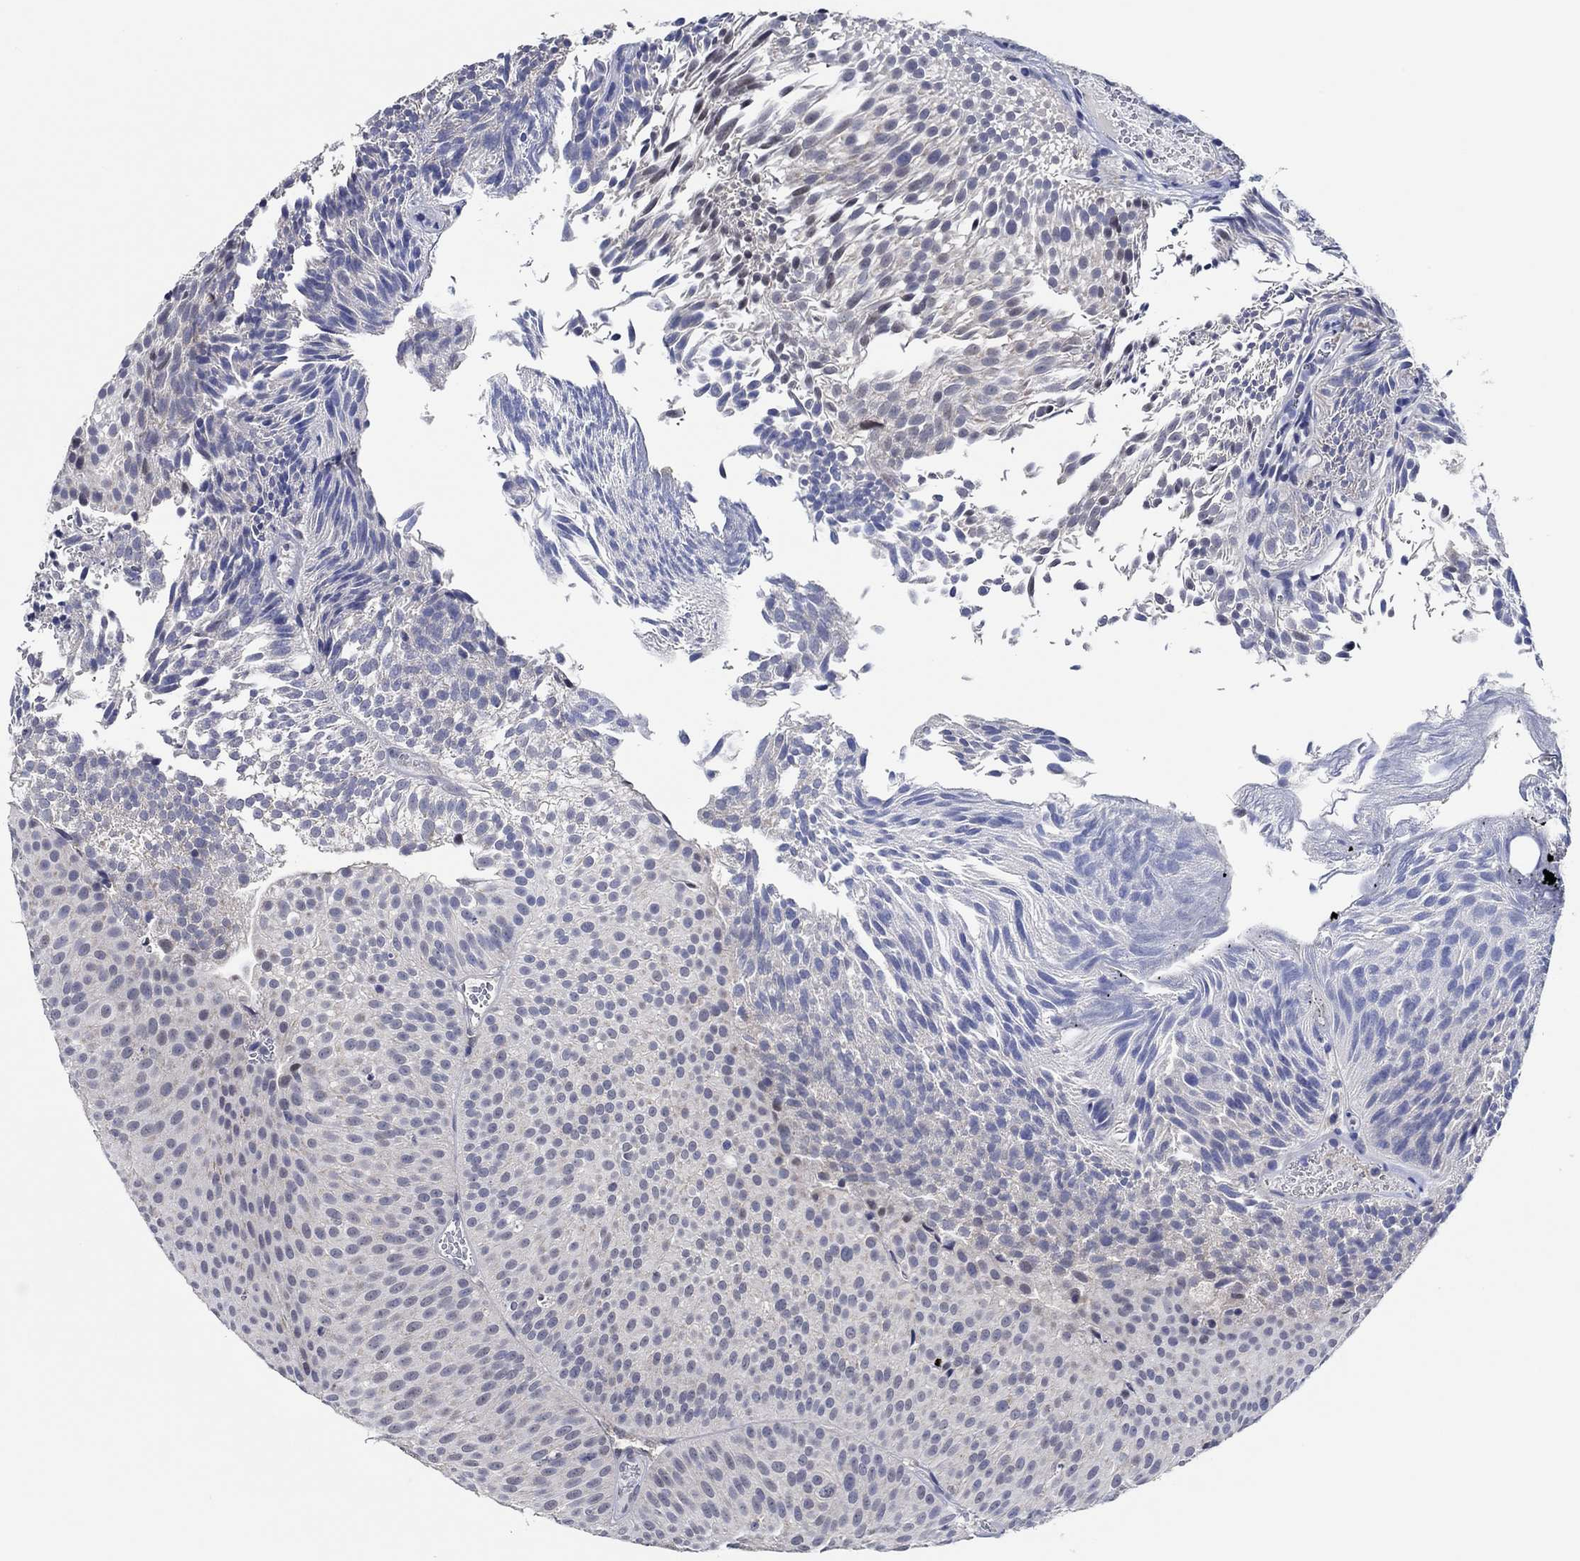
{"staining": {"intensity": "negative", "quantity": "none", "location": "none"}, "tissue": "urothelial cancer", "cell_type": "Tumor cells", "image_type": "cancer", "snomed": [{"axis": "morphology", "description": "Urothelial carcinoma, Low grade"}, {"axis": "topography", "description": "Urinary bladder"}], "caption": "Tumor cells show no significant protein expression in urothelial cancer.", "gene": "PRRT3", "patient": {"sex": "male", "age": 65}}